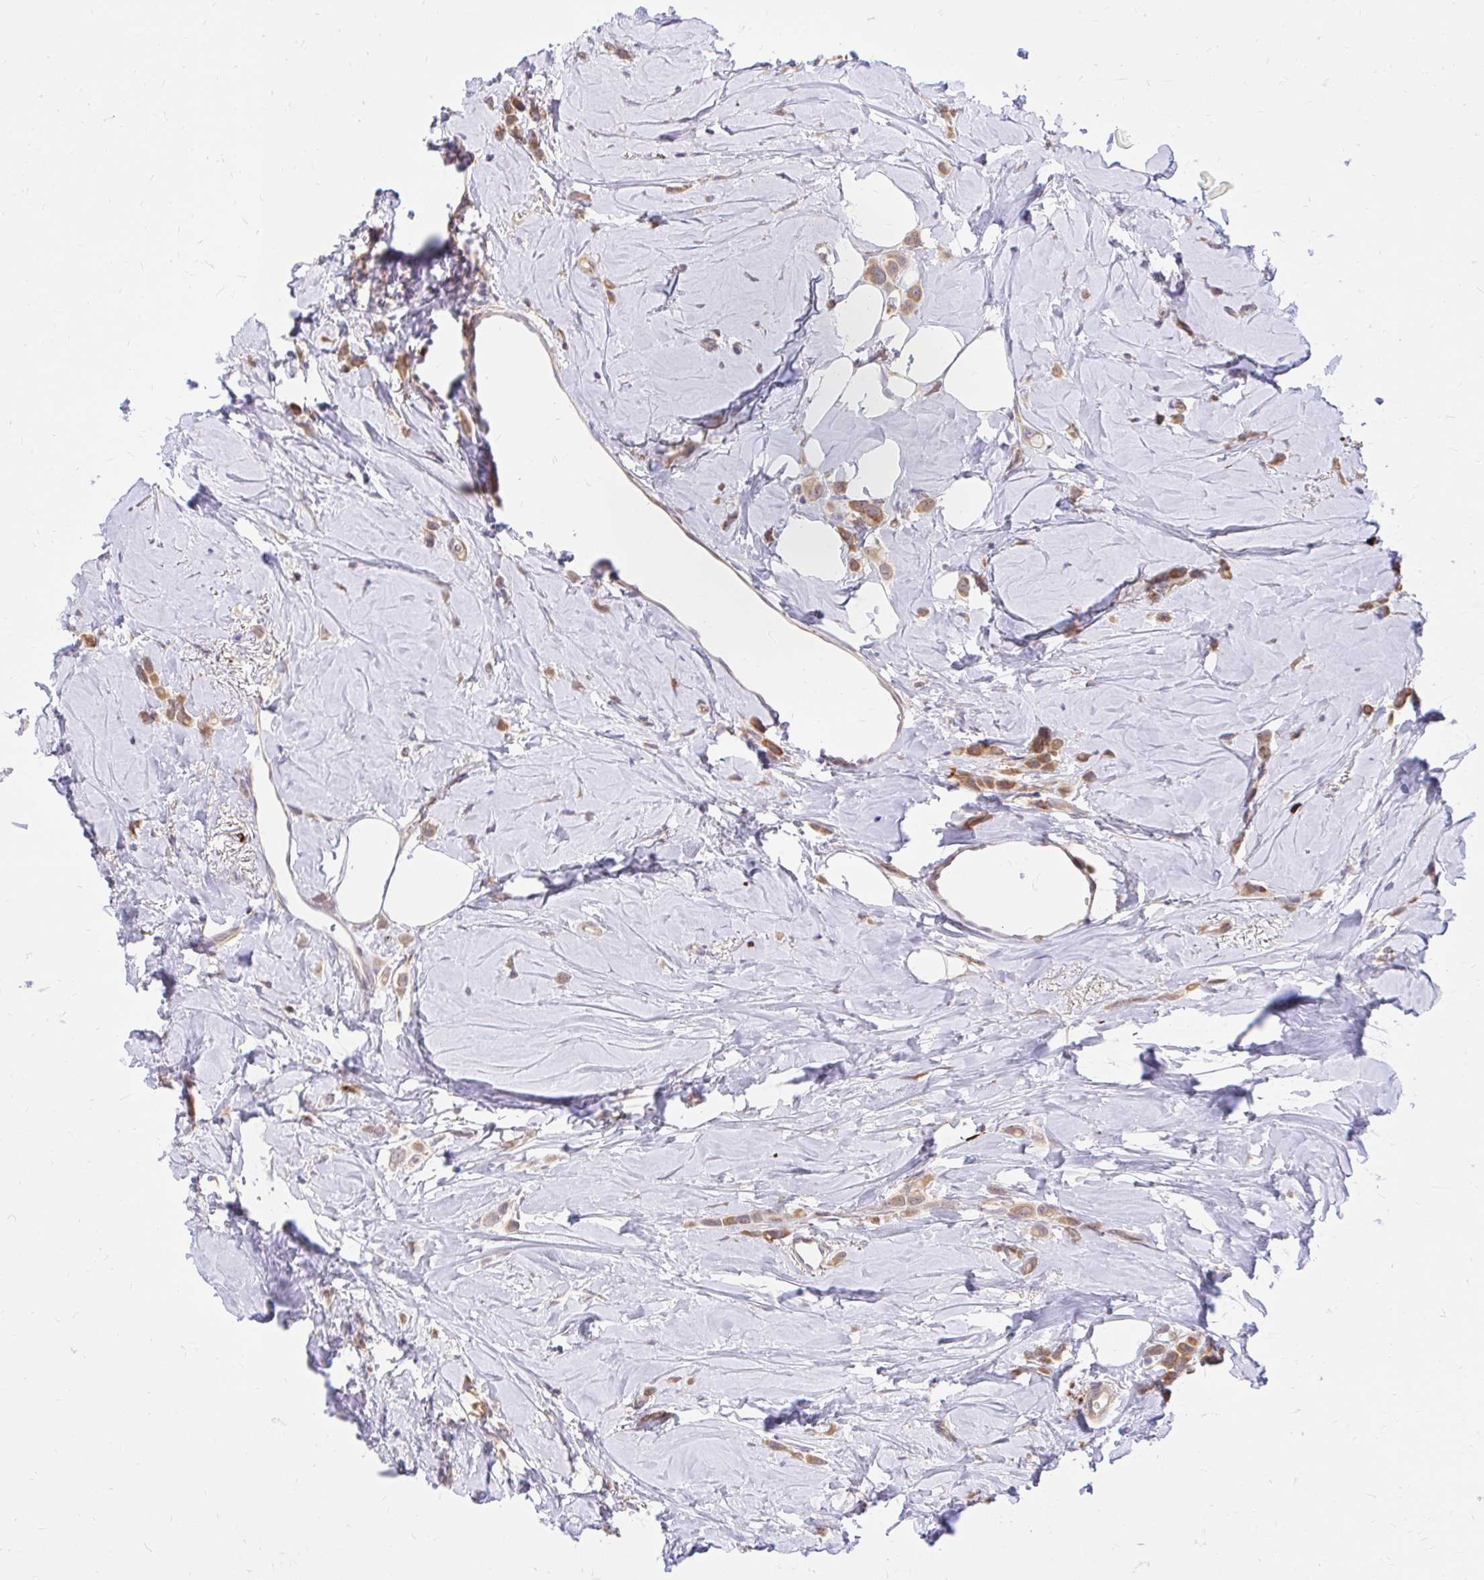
{"staining": {"intensity": "moderate", "quantity": ">75%", "location": "cytoplasmic/membranous"}, "tissue": "breast cancer", "cell_type": "Tumor cells", "image_type": "cancer", "snomed": [{"axis": "morphology", "description": "Lobular carcinoma"}, {"axis": "topography", "description": "Breast"}], "caption": "The immunohistochemical stain shows moderate cytoplasmic/membranous staining in tumor cells of breast lobular carcinoma tissue. (DAB IHC with brightfield microscopy, high magnification).", "gene": "NAALAD2", "patient": {"sex": "female", "age": 66}}